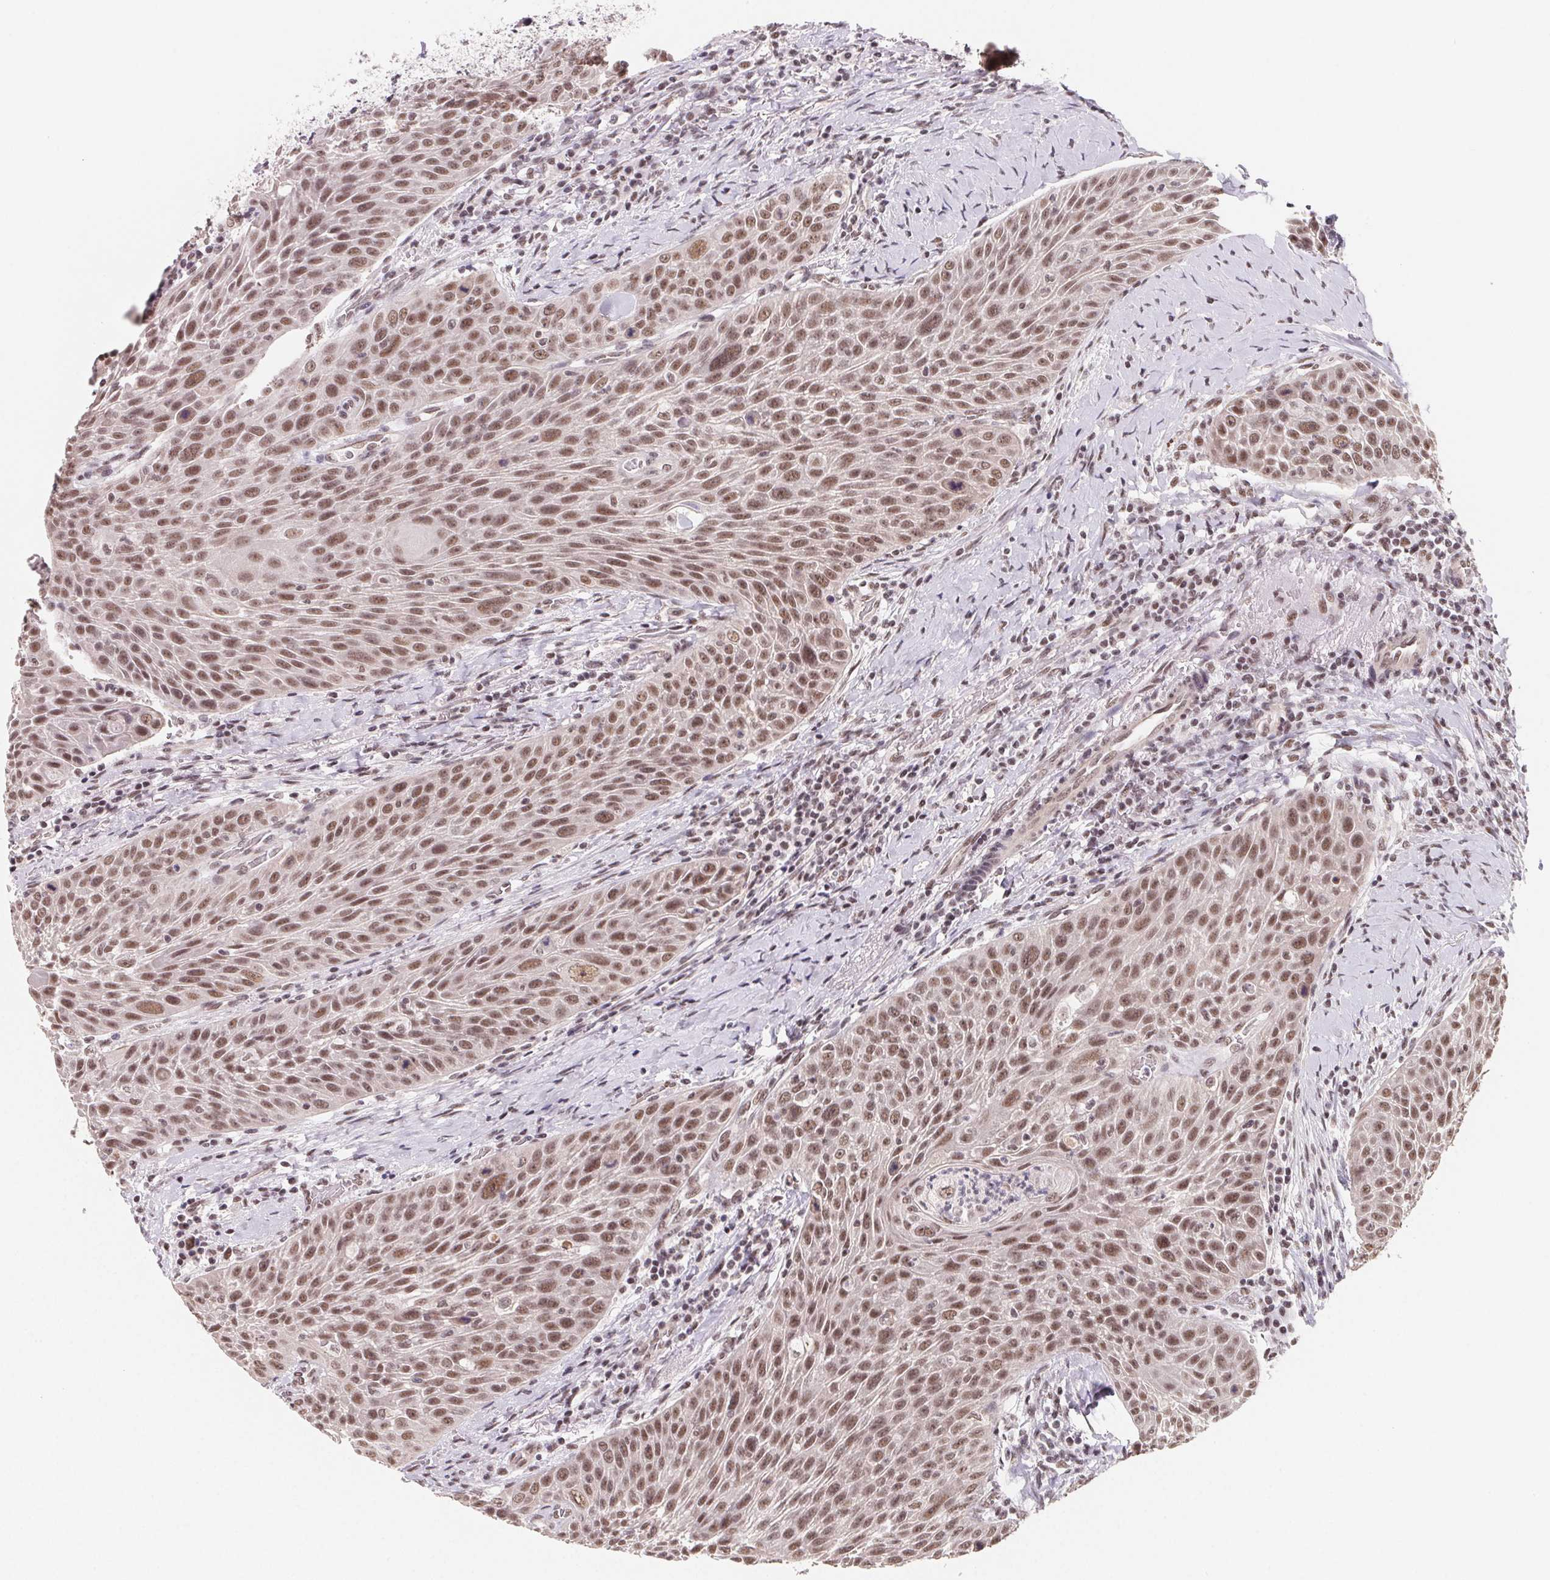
{"staining": {"intensity": "moderate", "quantity": ">75%", "location": "nuclear"}, "tissue": "head and neck cancer", "cell_type": "Tumor cells", "image_type": "cancer", "snomed": [{"axis": "morphology", "description": "Squamous cell carcinoma, NOS"}, {"axis": "topography", "description": "Head-Neck"}], "caption": "High-magnification brightfield microscopy of squamous cell carcinoma (head and neck) stained with DAB (3,3'-diaminobenzidine) (brown) and counterstained with hematoxylin (blue). tumor cells exhibit moderate nuclear staining is seen in about>75% of cells.", "gene": "TCERG1", "patient": {"sex": "male", "age": 69}}